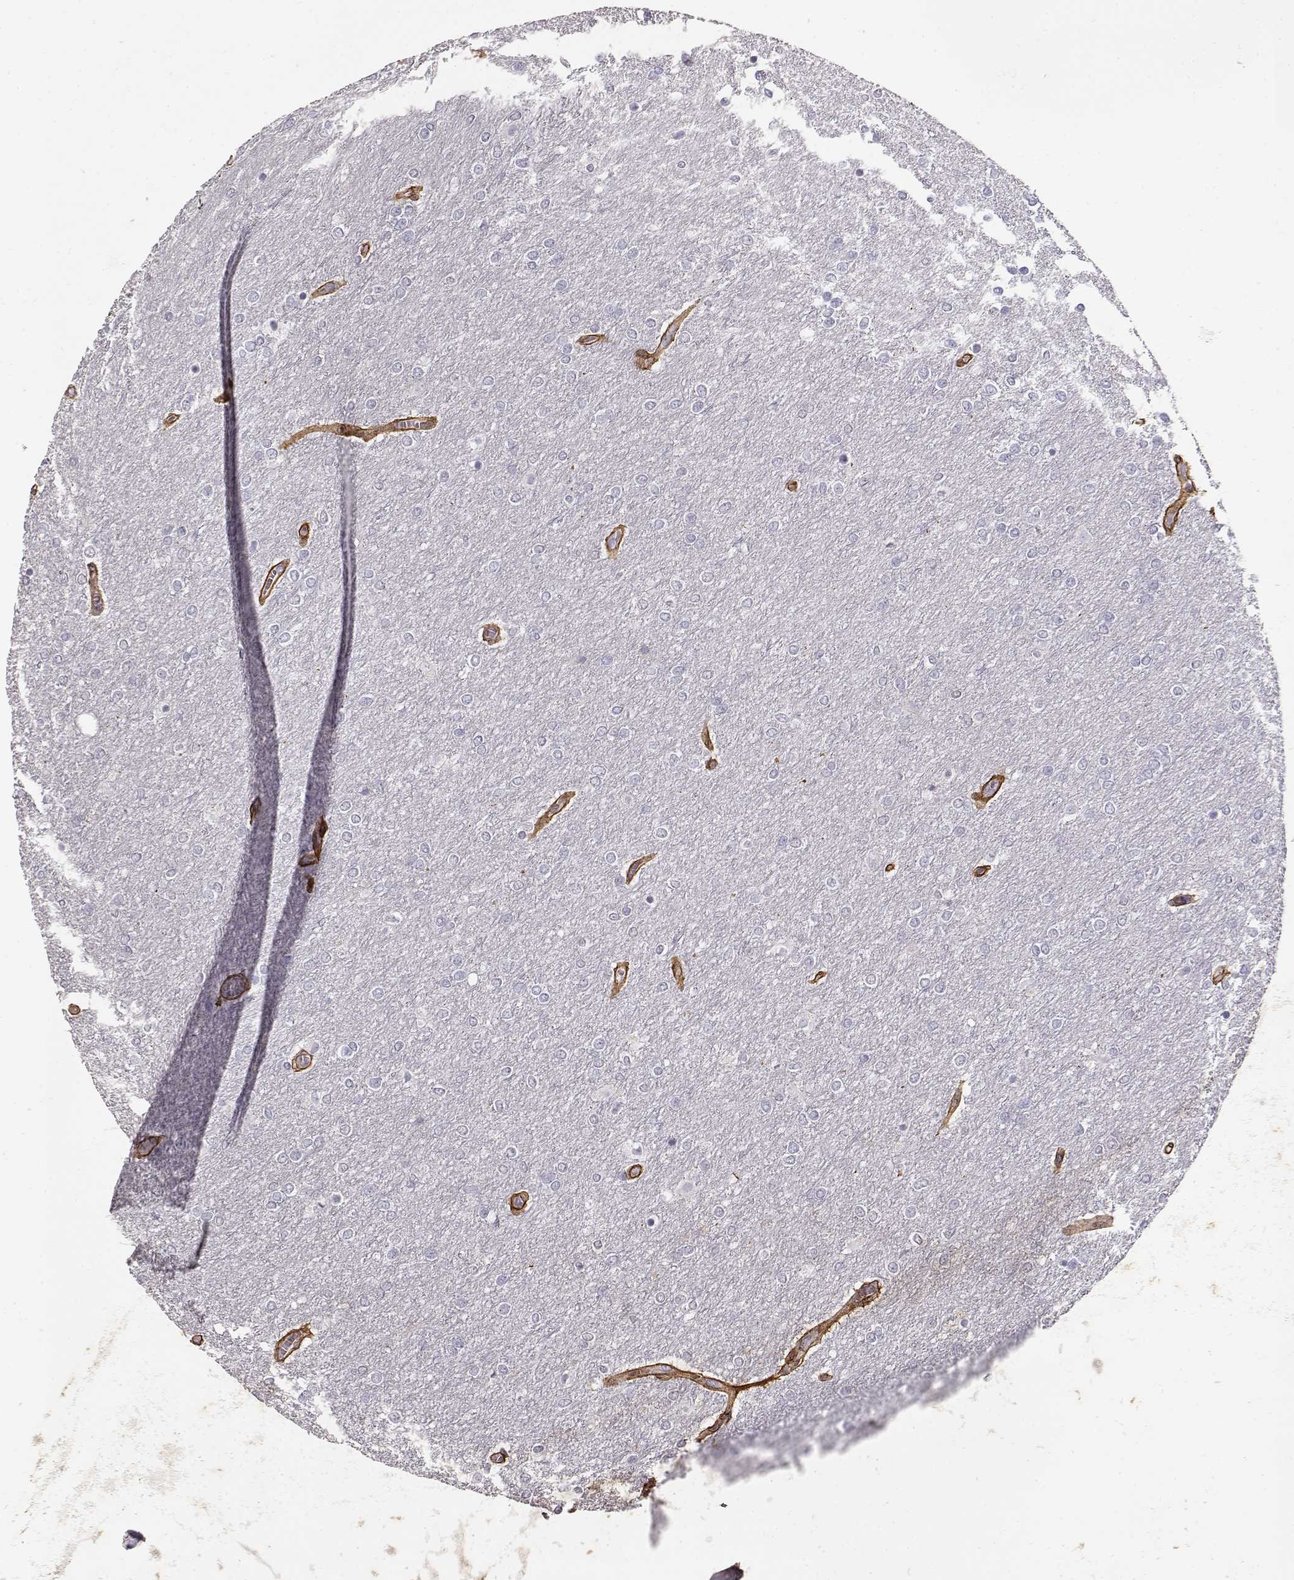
{"staining": {"intensity": "negative", "quantity": "none", "location": "none"}, "tissue": "glioma", "cell_type": "Tumor cells", "image_type": "cancer", "snomed": [{"axis": "morphology", "description": "Glioma, malignant, High grade"}, {"axis": "topography", "description": "Brain"}], "caption": "Immunohistochemistry histopathology image of glioma stained for a protein (brown), which shows no expression in tumor cells. (Brightfield microscopy of DAB (3,3'-diaminobenzidine) immunohistochemistry at high magnification).", "gene": "LAMC1", "patient": {"sex": "female", "age": 61}}